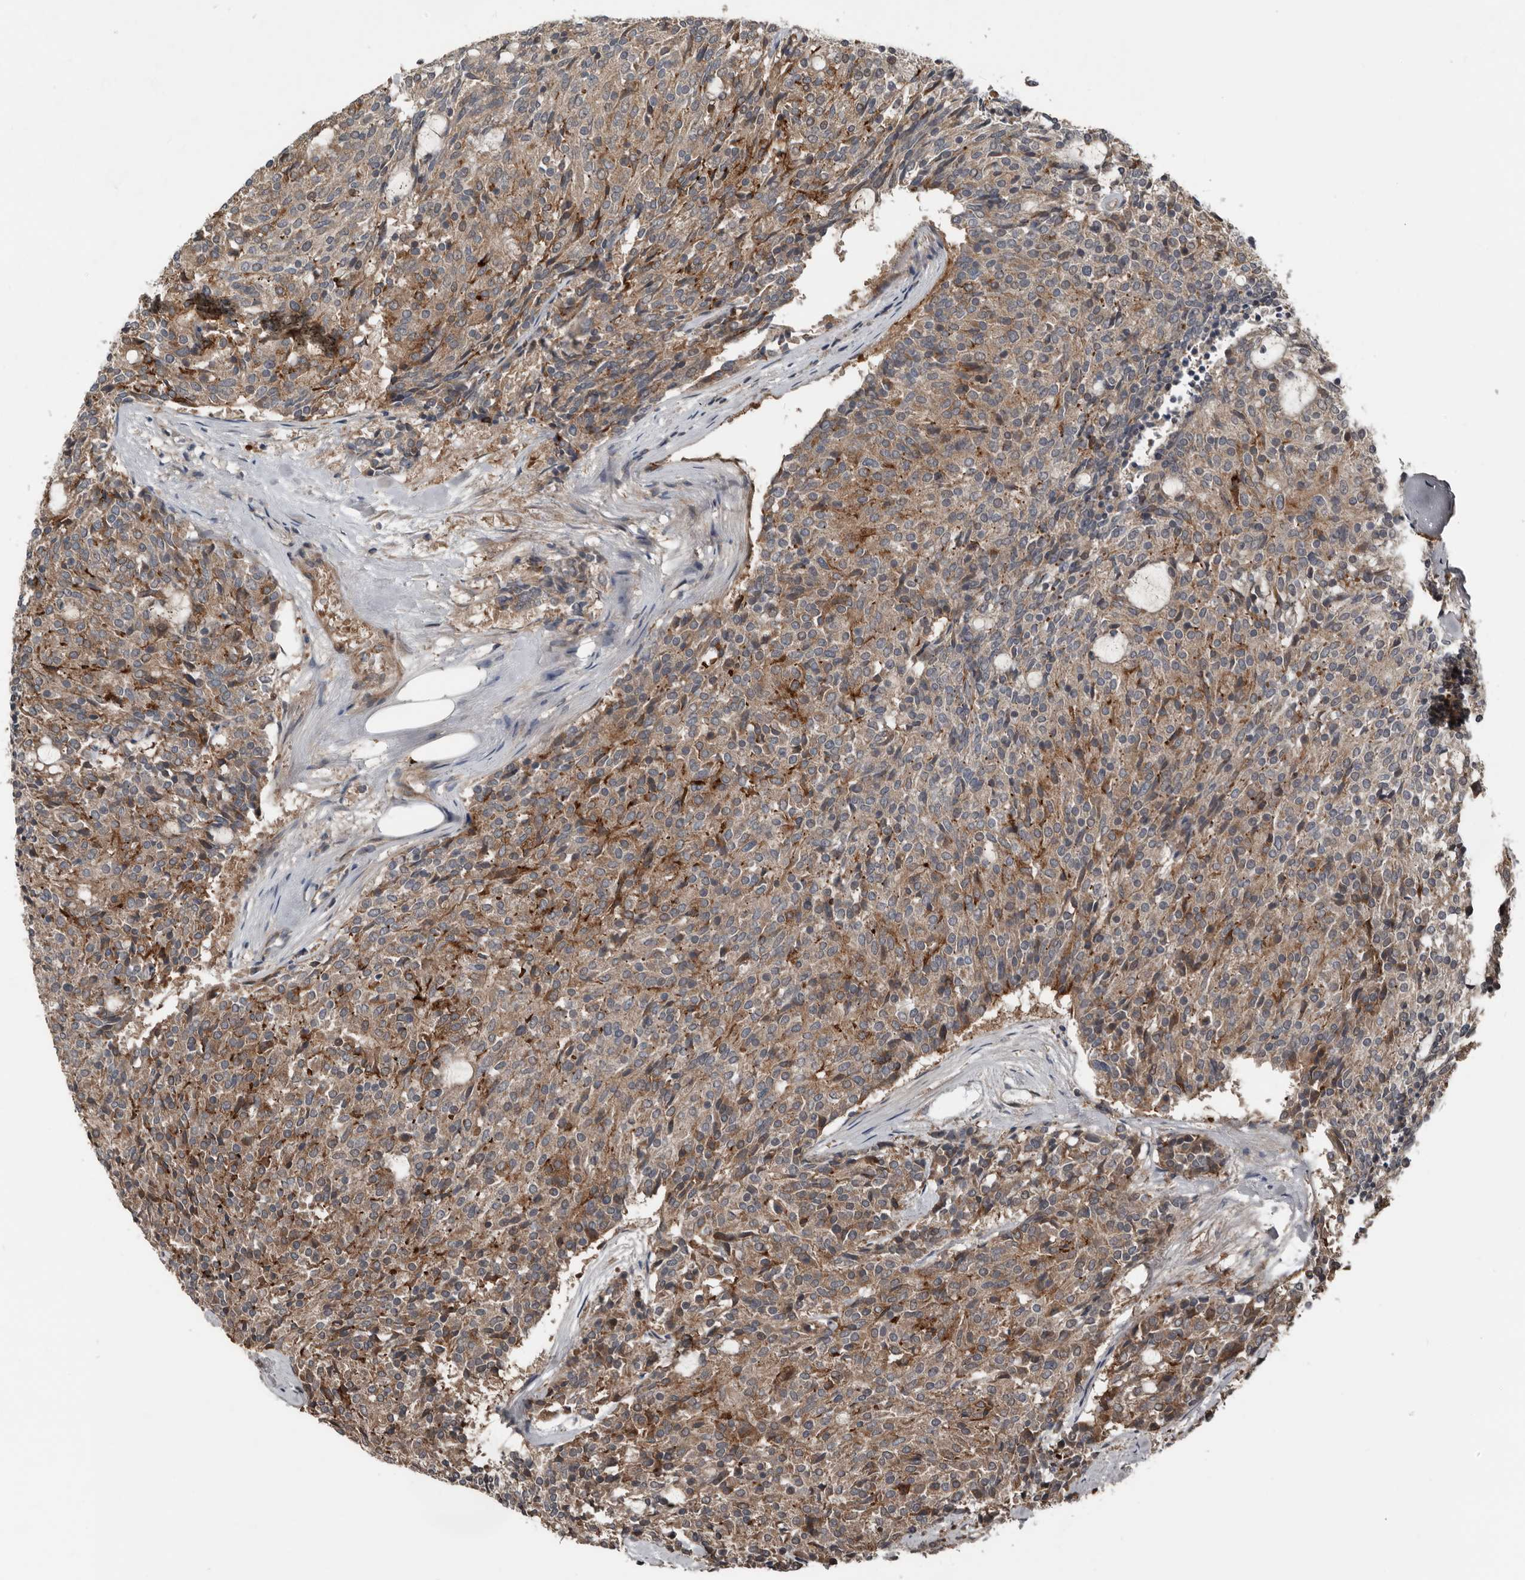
{"staining": {"intensity": "moderate", "quantity": "25%-75%", "location": "cytoplasmic/membranous"}, "tissue": "carcinoid", "cell_type": "Tumor cells", "image_type": "cancer", "snomed": [{"axis": "morphology", "description": "Carcinoid, malignant, NOS"}, {"axis": "topography", "description": "Pancreas"}], "caption": "This is an image of immunohistochemistry (IHC) staining of carcinoid (malignant), which shows moderate staining in the cytoplasmic/membranous of tumor cells.", "gene": "DNAJB4", "patient": {"sex": "female", "age": 54}}